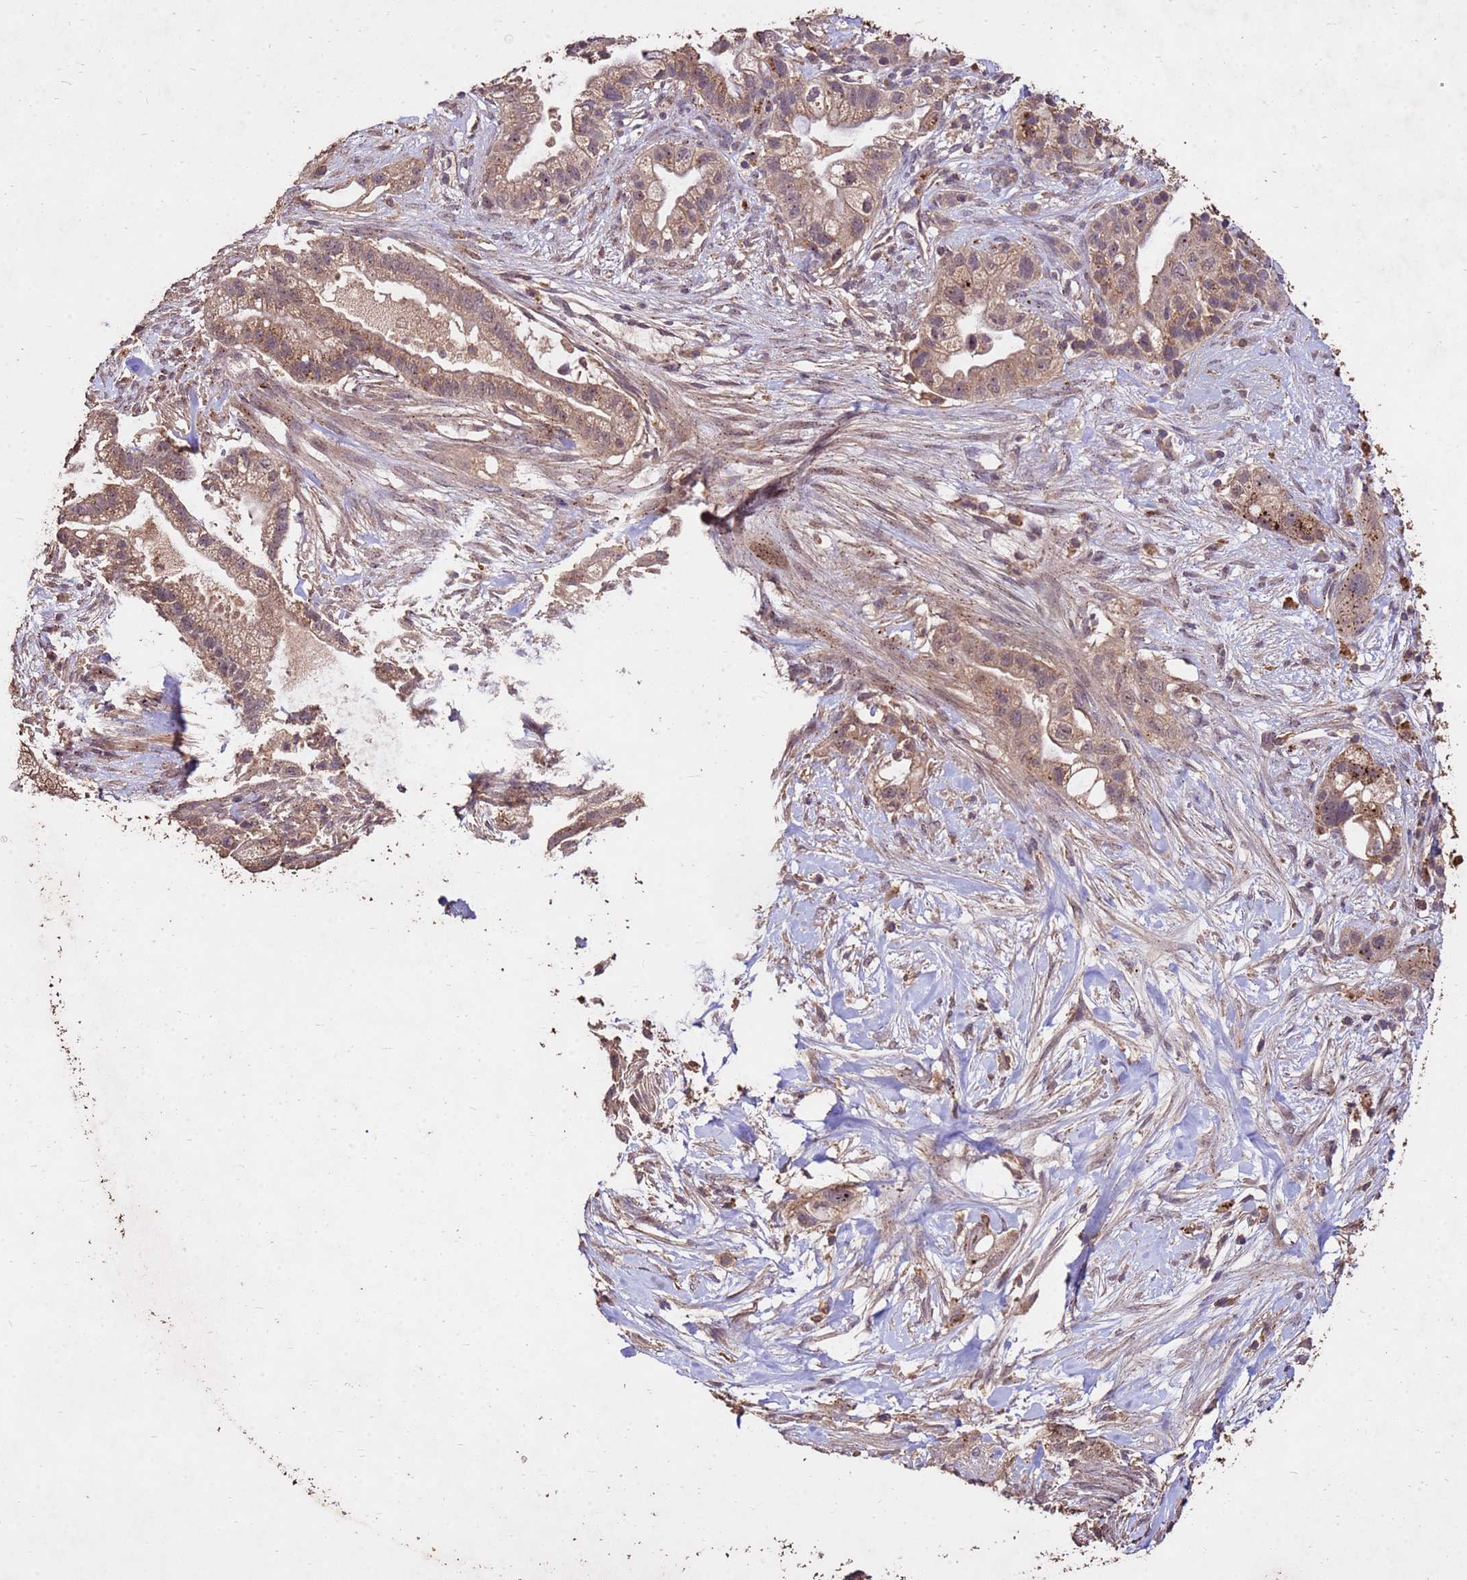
{"staining": {"intensity": "moderate", "quantity": ">75%", "location": "cytoplasmic/membranous,nuclear"}, "tissue": "pancreatic cancer", "cell_type": "Tumor cells", "image_type": "cancer", "snomed": [{"axis": "morphology", "description": "Adenocarcinoma, NOS"}, {"axis": "topography", "description": "Pancreas"}], "caption": "Tumor cells reveal medium levels of moderate cytoplasmic/membranous and nuclear staining in about >75% of cells in adenocarcinoma (pancreatic).", "gene": "TOR4A", "patient": {"sex": "male", "age": 44}}